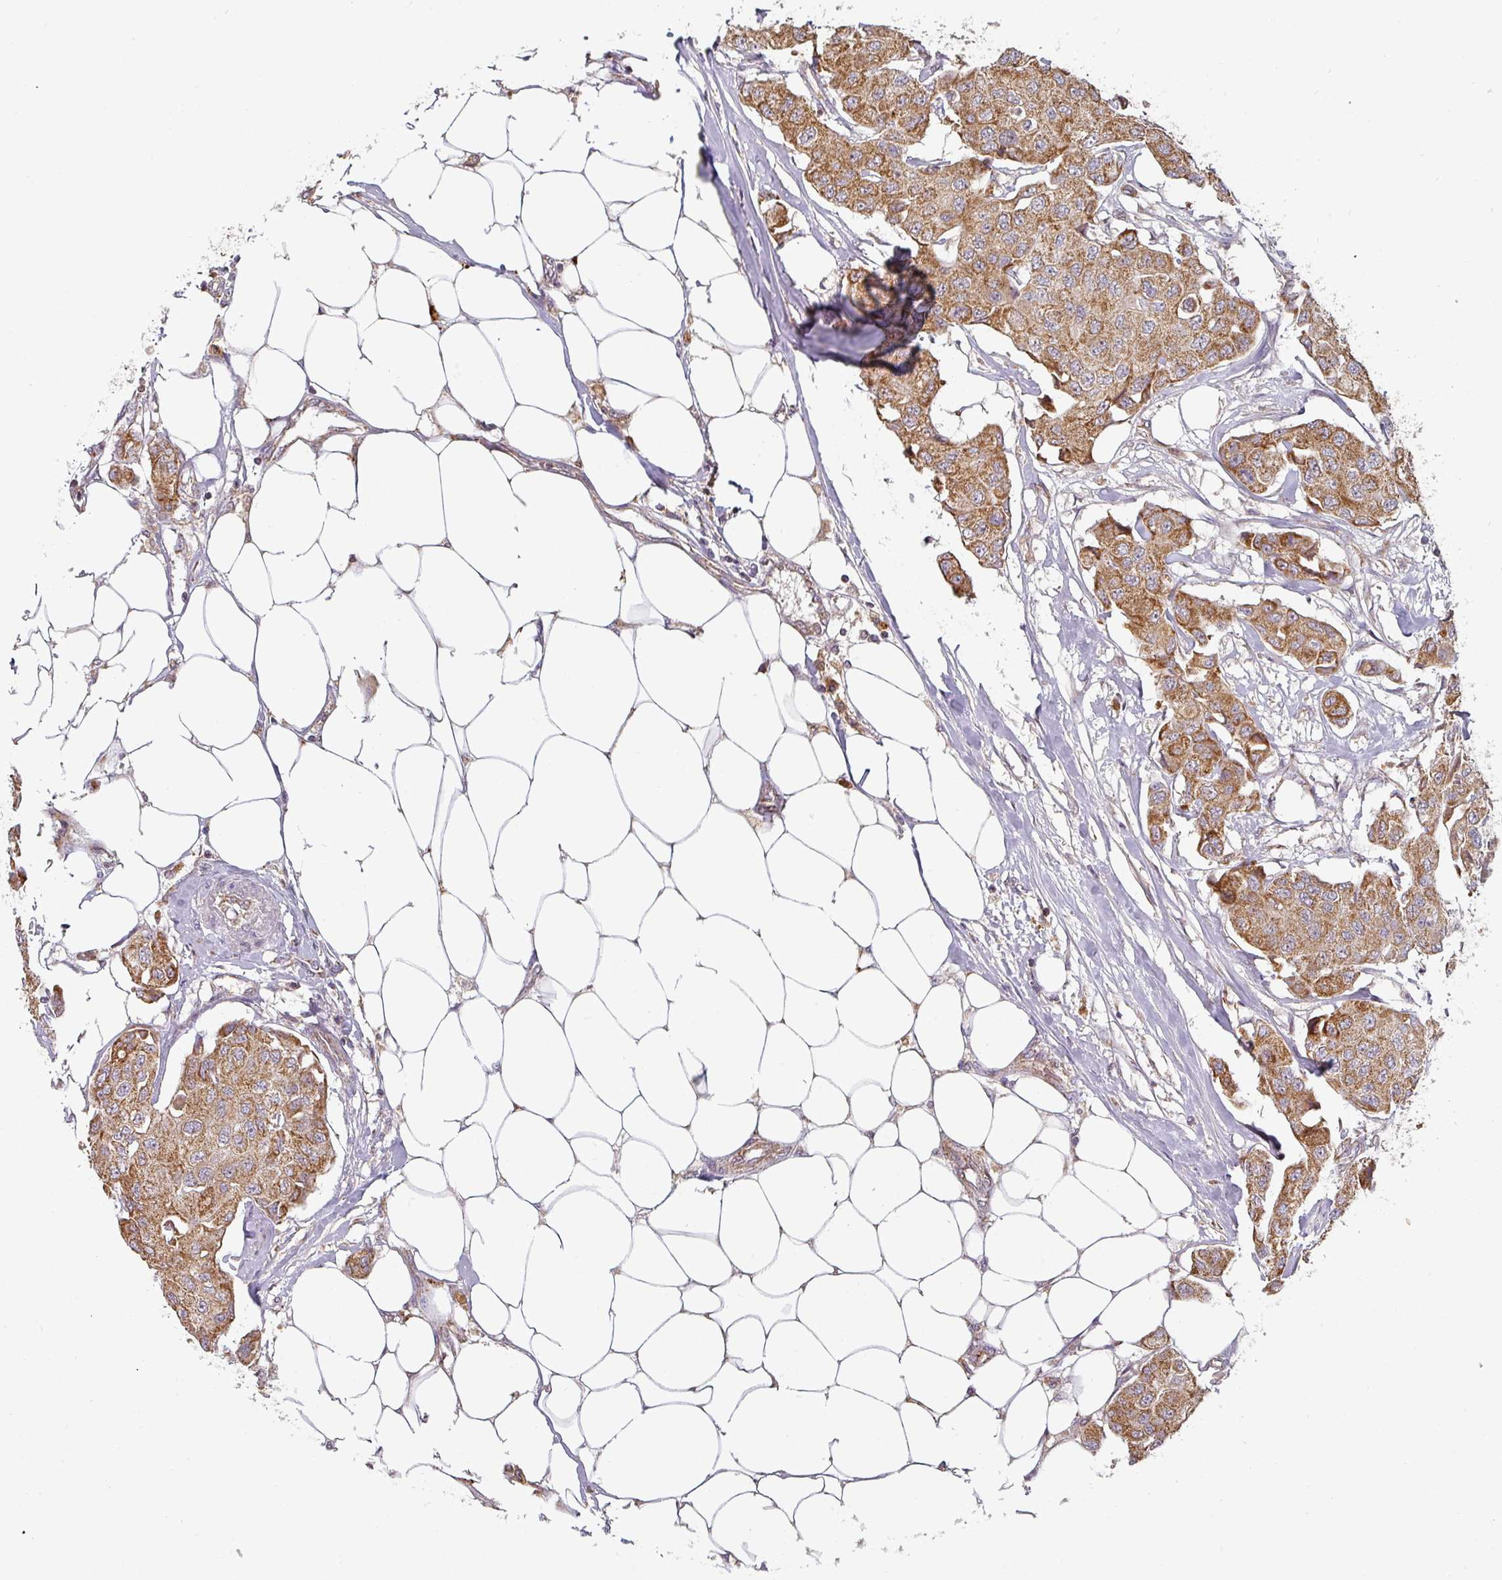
{"staining": {"intensity": "moderate", "quantity": ">75%", "location": "cytoplasmic/membranous"}, "tissue": "breast cancer", "cell_type": "Tumor cells", "image_type": "cancer", "snomed": [{"axis": "morphology", "description": "Duct carcinoma"}, {"axis": "topography", "description": "Breast"}, {"axis": "topography", "description": "Lymph node"}], "caption": "Protein positivity by immunohistochemistry shows moderate cytoplasmic/membranous expression in approximately >75% of tumor cells in intraductal carcinoma (breast). (DAB IHC with brightfield microscopy, high magnification).", "gene": "MRPS16", "patient": {"sex": "female", "age": 80}}